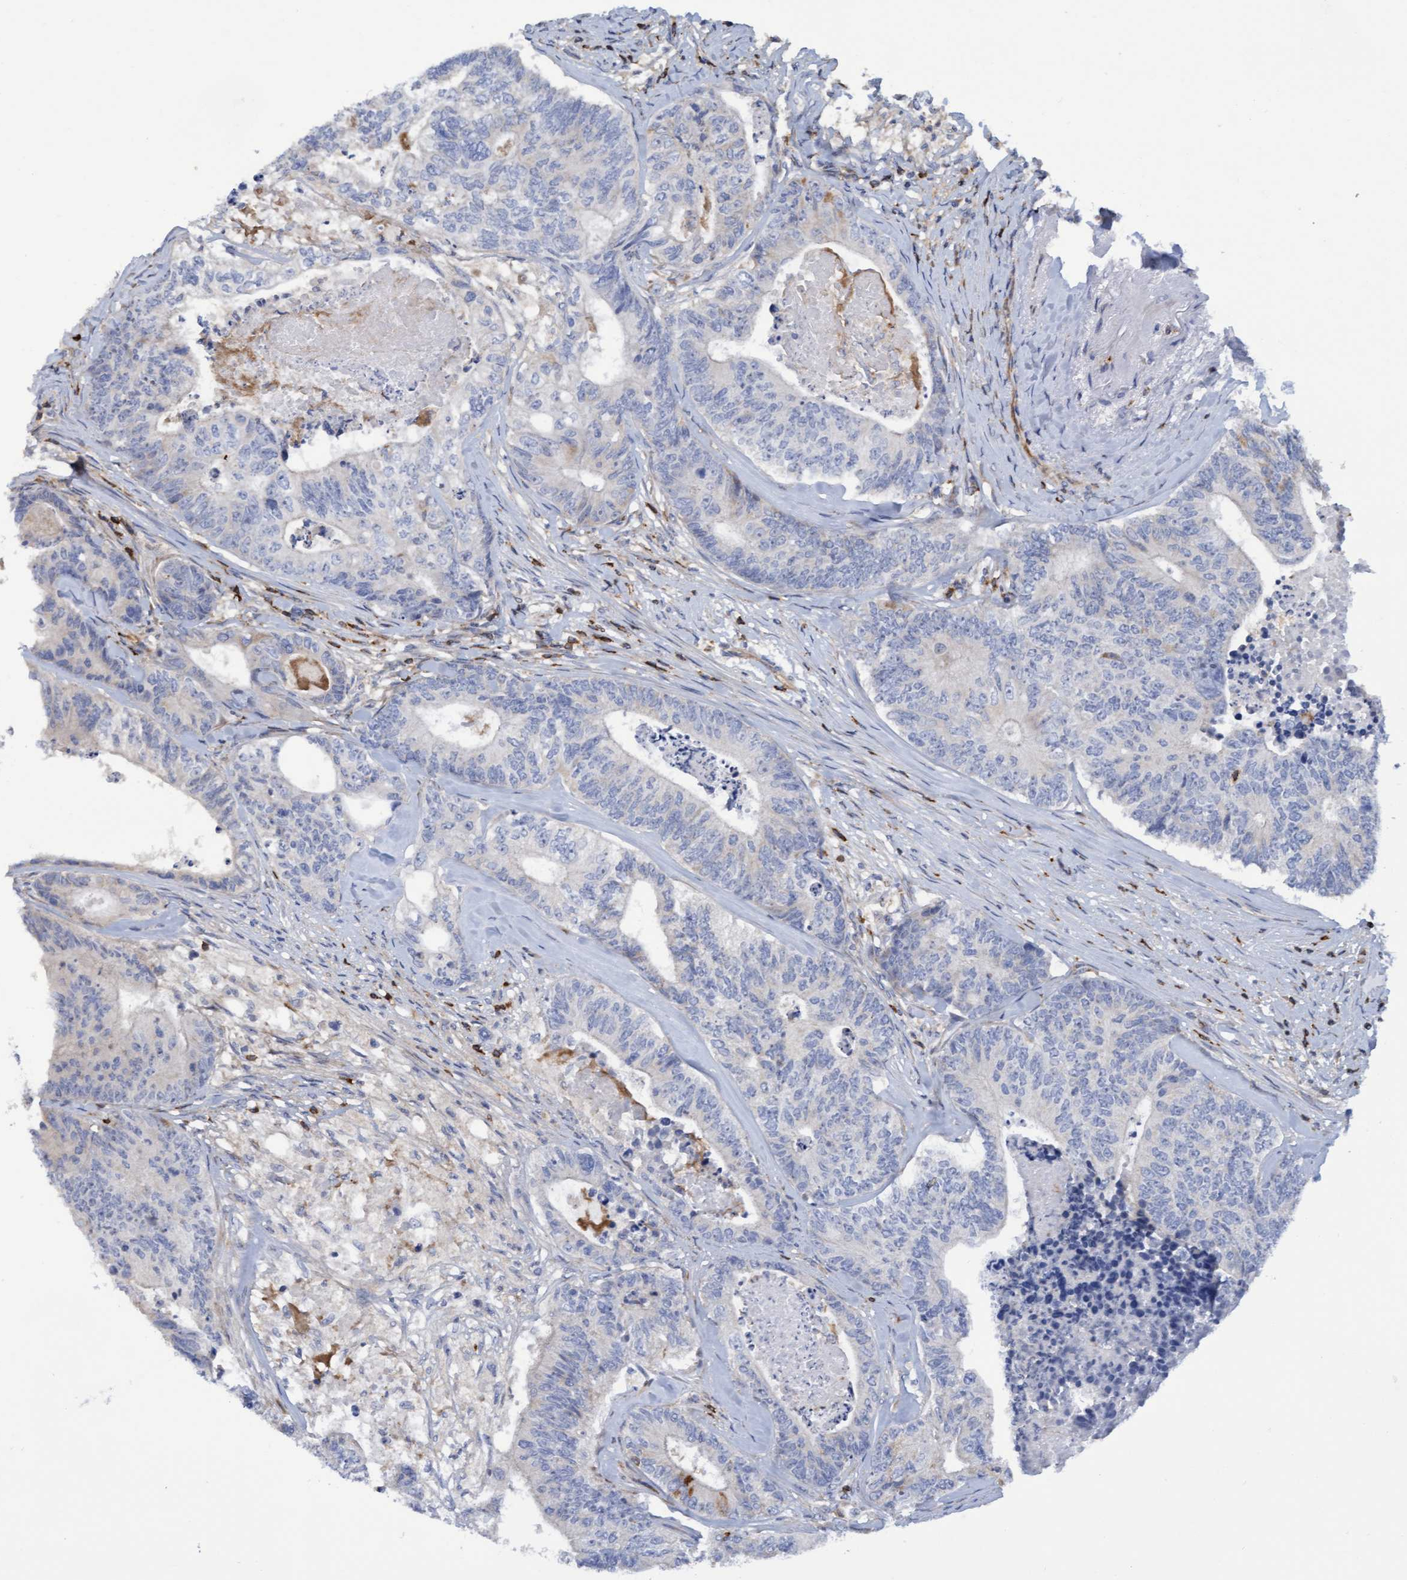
{"staining": {"intensity": "negative", "quantity": "none", "location": "none"}, "tissue": "colorectal cancer", "cell_type": "Tumor cells", "image_type": "cancer", "snomed": [{"axis": "morphology", "description": "Adenocarcinoma, NOS"}, {"axis": "topography", "description": "Colon"}], "caption": "Protein analysis of colorectal cancer demonstrates no significant staining in tumor cells.", "gene": "FNBP1", "patient": {"sex": "female", "age": 67}}